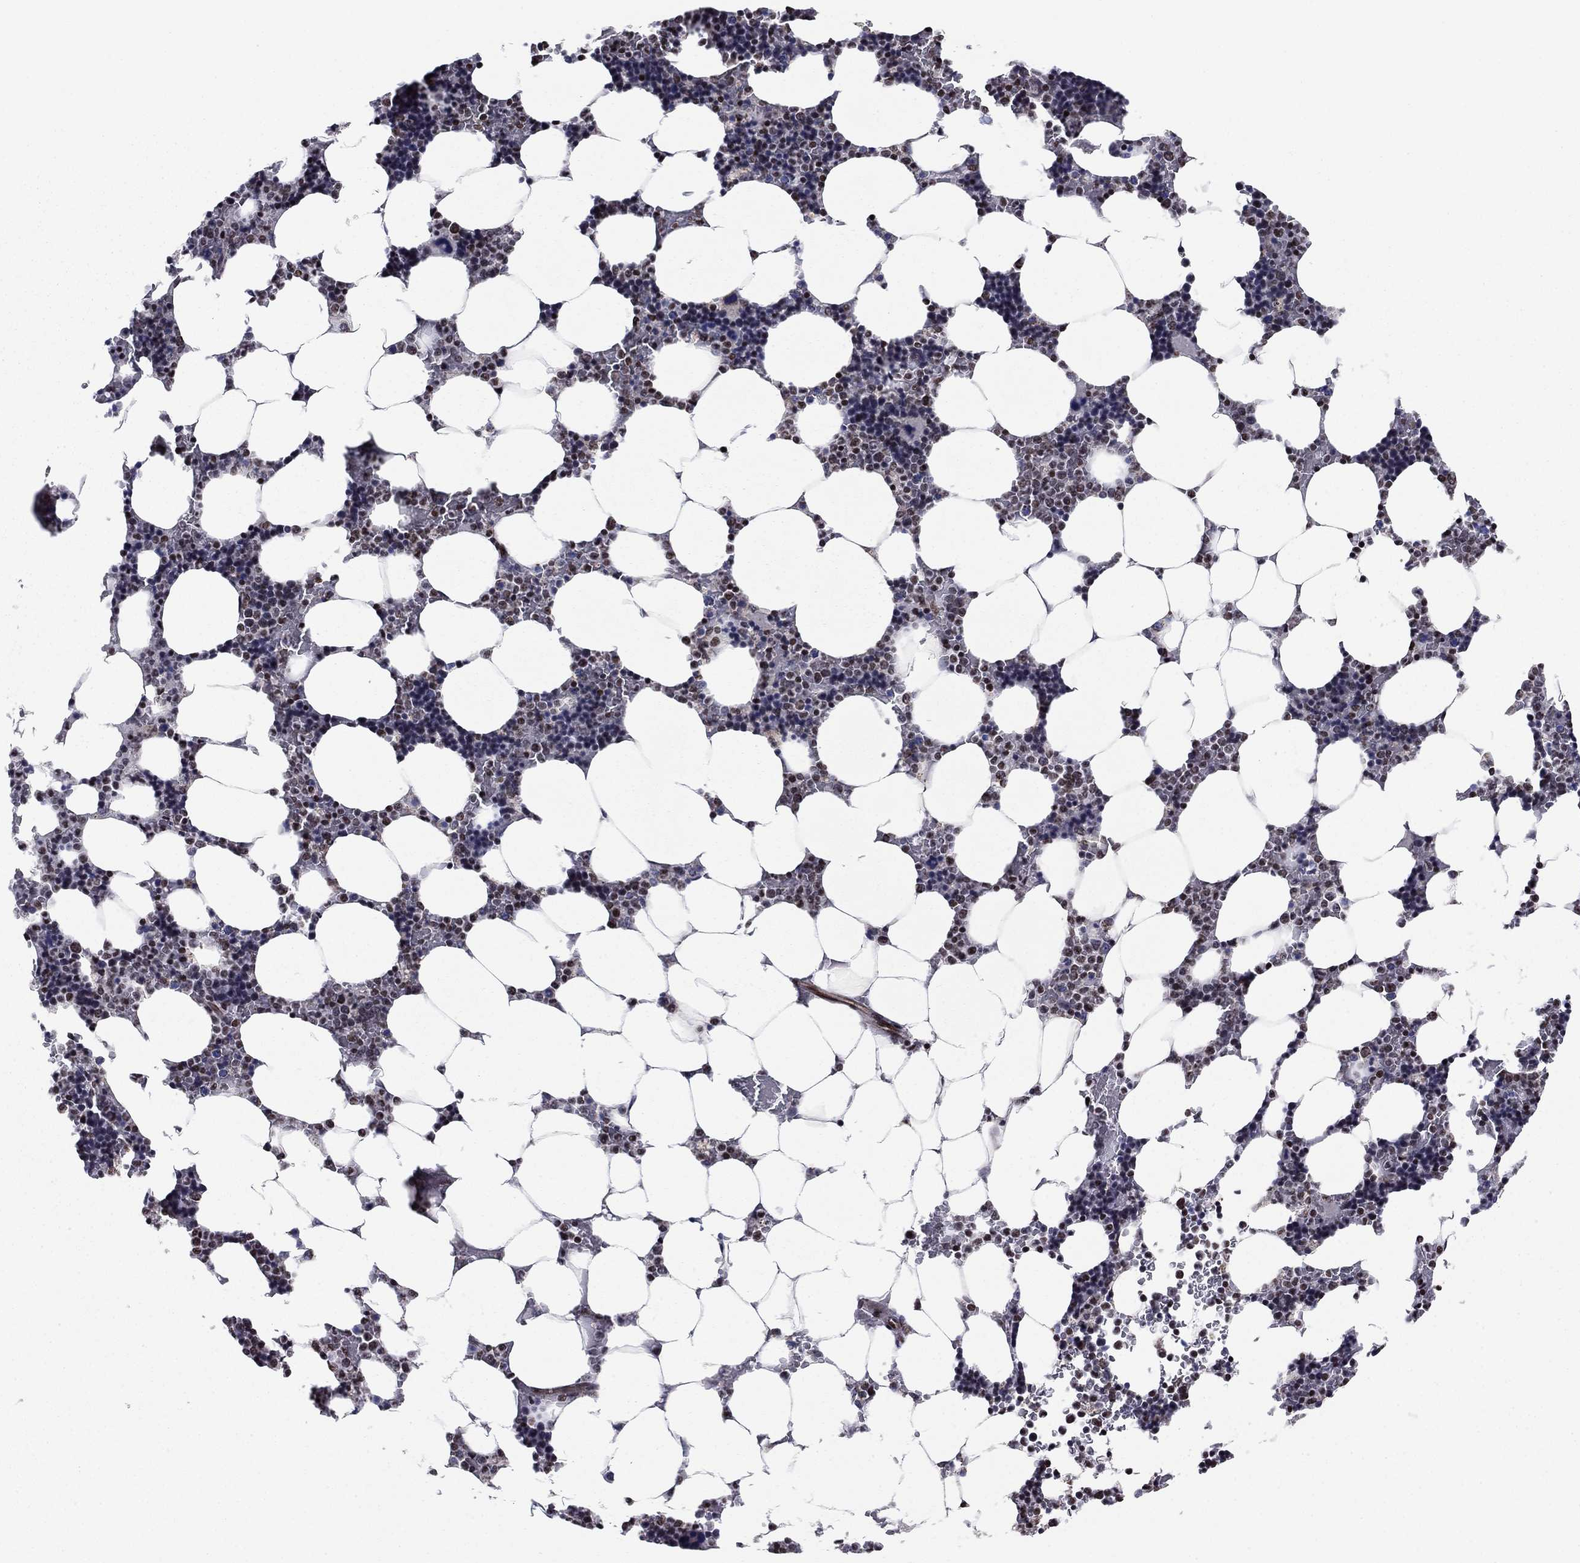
{"staining": {"intensity": "moderate", "quantity": "<25%", "location": "nuclear"}, "tissue": "bone marrow", "cell_type": "Hematopoietic cells", "image_type": "normal", "snomed": [{"axis": "morphology", "description": "Normal tissue, NOS"}, {"axis": "topography", "description": "Bone marrow"}], "caption": "Protein expression by immunohistochemistry displays moderate nuclear expression in approximately <25% of hematopoietic cells in normal bone marrow. (Brightfield microscopy of DAB IHC at high magnification).", "gene": "N4BP2", "patient": {"sex": "male", "age": 51}}